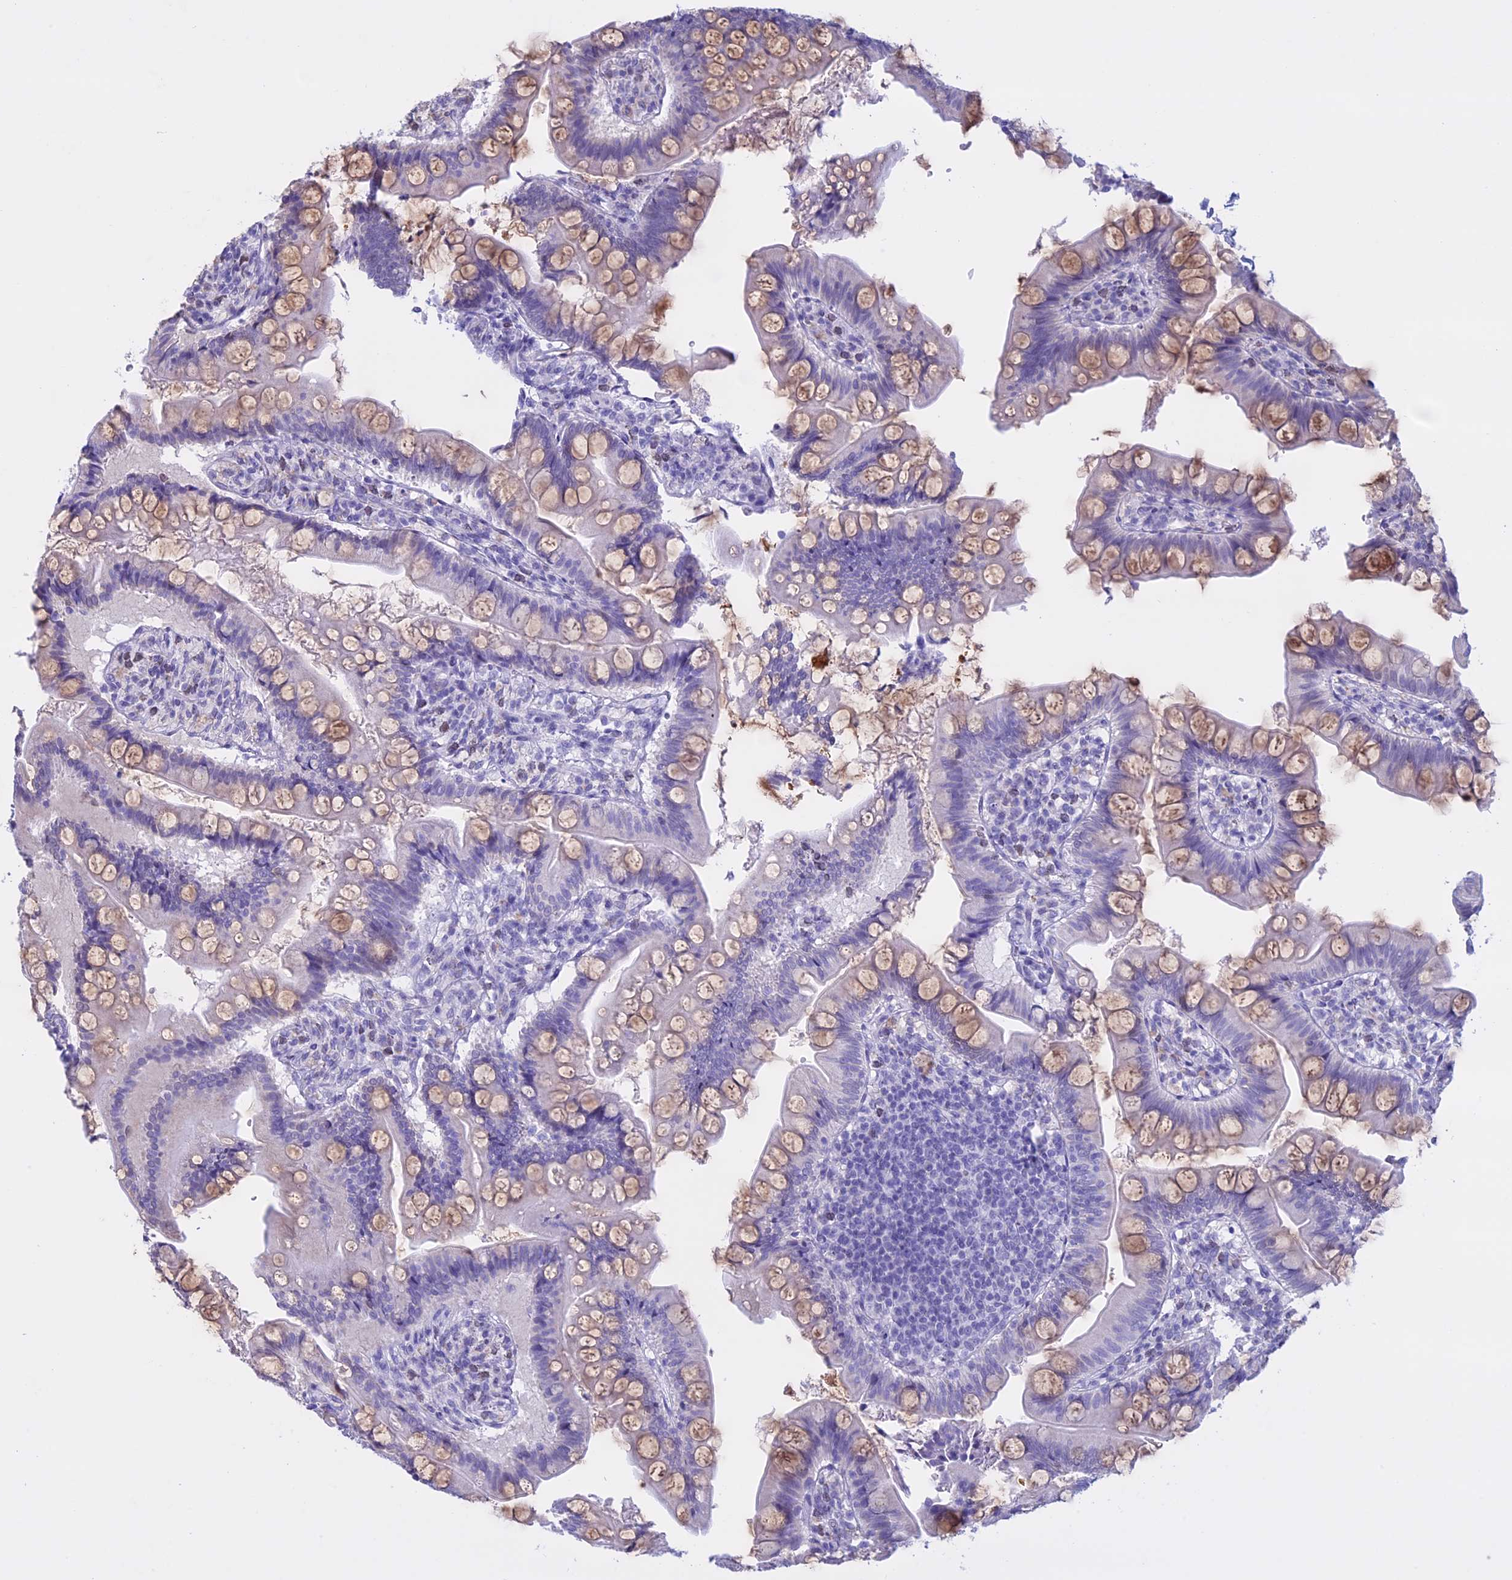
{"staining": {"intensity": "weak", "quantity": "25%-75%", "location": "cytoplasmic/membranous"}, "tissue": "small intestine", "cell_type": "Glandular cells", "image_type": "normal", "snomed": [{"axis": "morphology", "description": "Normal tissue, NOS"}, {"axis": "topography", "description": "Small intestine"}], "caption": "Weak cytoplasmic/membranous protein positivity is seen in about 25%-75% of glandular cells in small intestine.", "gene": "LHFPL2", "patient": {"sex": "male", "age": 7}}